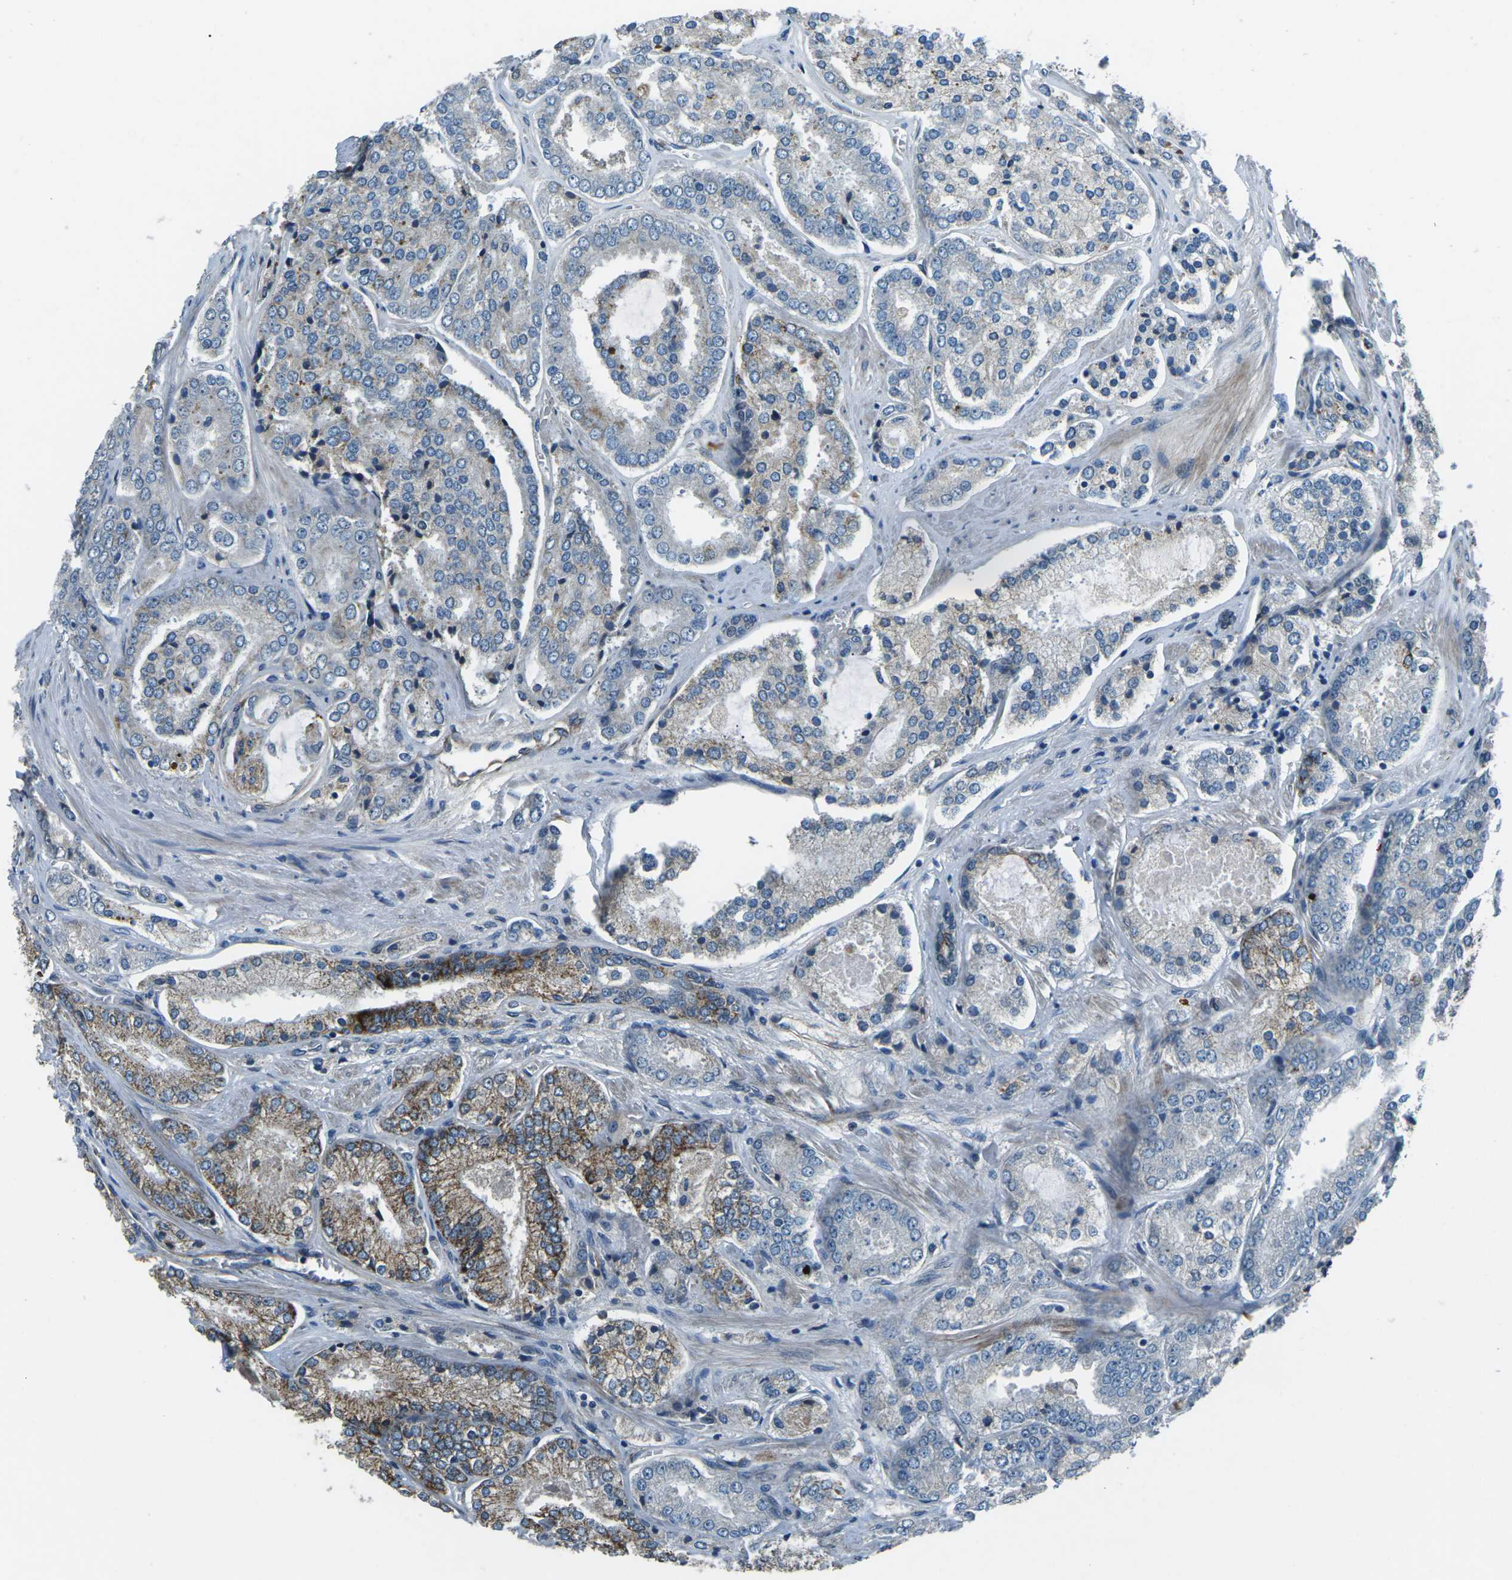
{"staining": {"intensity": "moderate", "quantity": "25%-75%", "location": "cytoplasmic/membranous"}, "tissue": "prostate cancer", "cell_type": "Tumor cells", "image_type": "cancer", "snomed": [{"axis": "morphology", "description": "Adenocarcinoma, High grade"}, {"axis": "topography", "description": "Prostate"}], "caption": "Immunohistochemical staining of human high-grade adenocarcinoma (prostate) reveals medium levels of moderate cytoplasmic/membranous expression in approximately 25%-75% of tumor cells.", "gene": "AFAP1", "patient": {"sex": "male", "age": 65}}